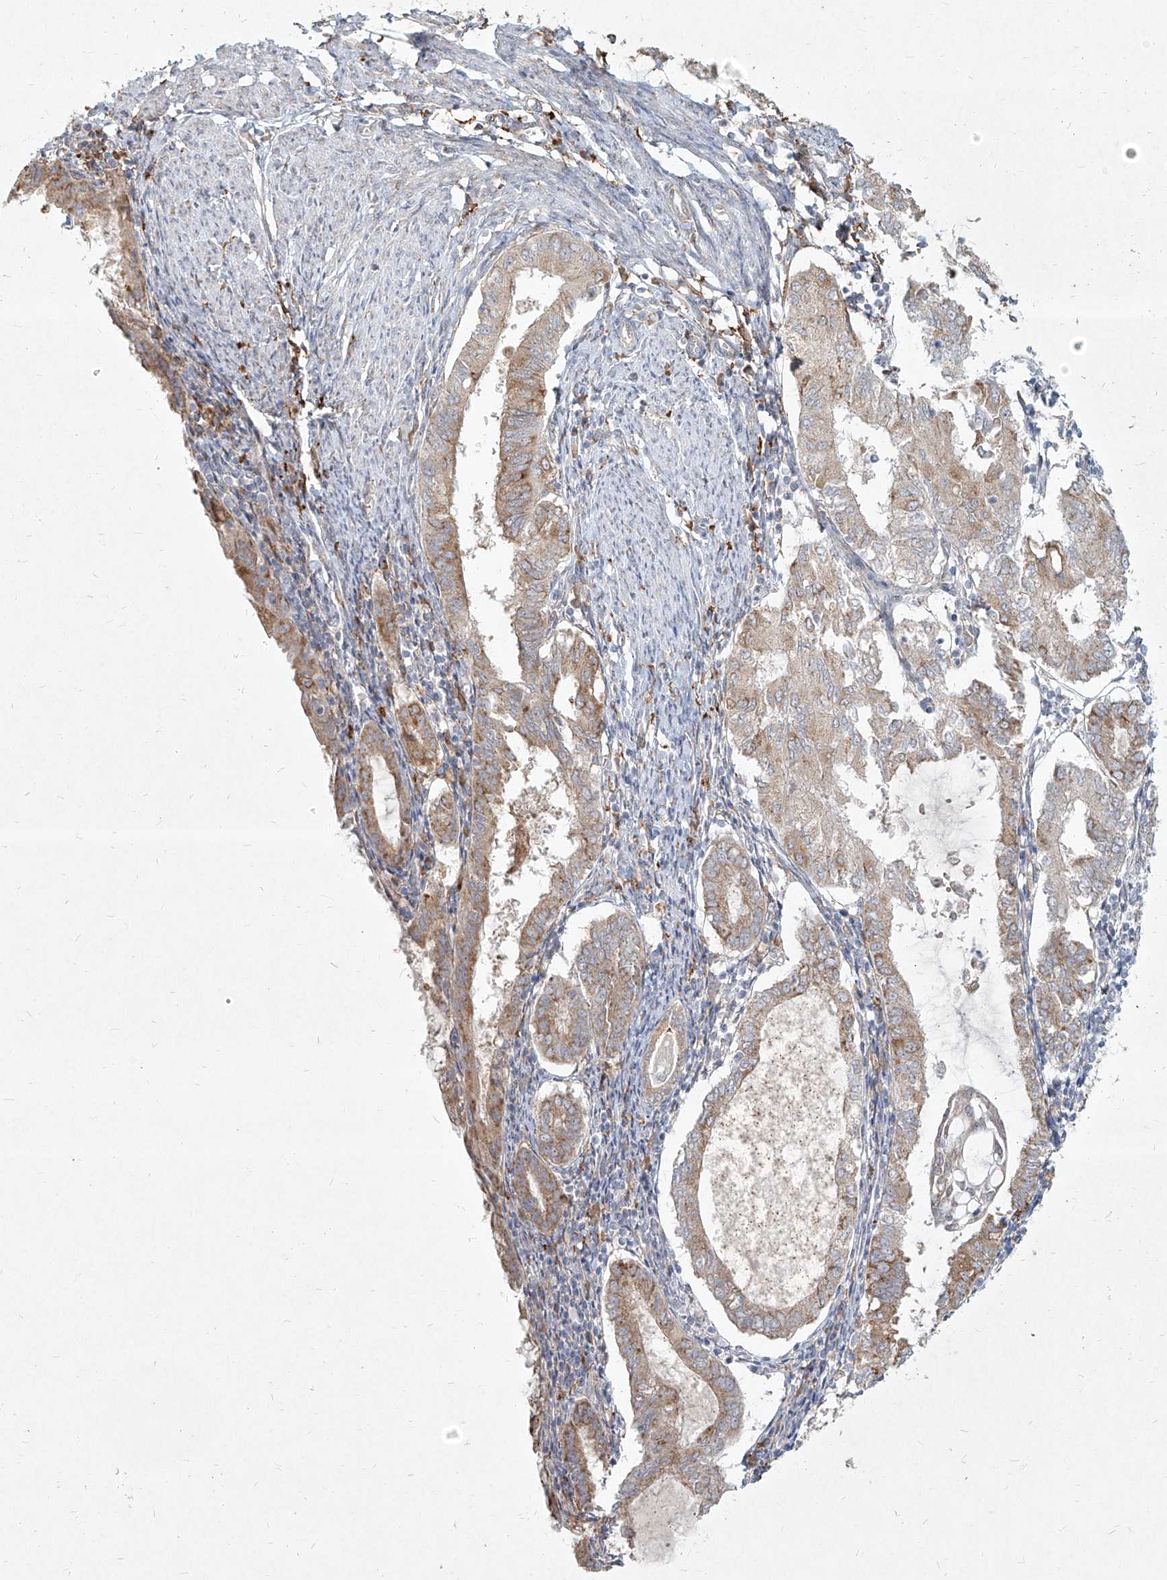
{"staining": {"intensity": "weak", "quantity": "25%-75%", "location": "cytoplasmic/membranous"}, "tissue": "endometrial cancer", "cell_type": "Tumor cells", "image_type": "cancer", "snomed": [{"axis": "morphology", "description": "Adenocarcinoma, NOS"}, {"axis": "topography", "description": "Endometrium"}], "caption": "Protein staining of endometrial cancer (adenocarcinoma) tissue shows weak cytoplasmic/membranous positivity in about 25%-75% of tumor cells. Nuclei are stained in blue.", "gene": "CD209", "patient": {"sex": "female", "age": 86}}